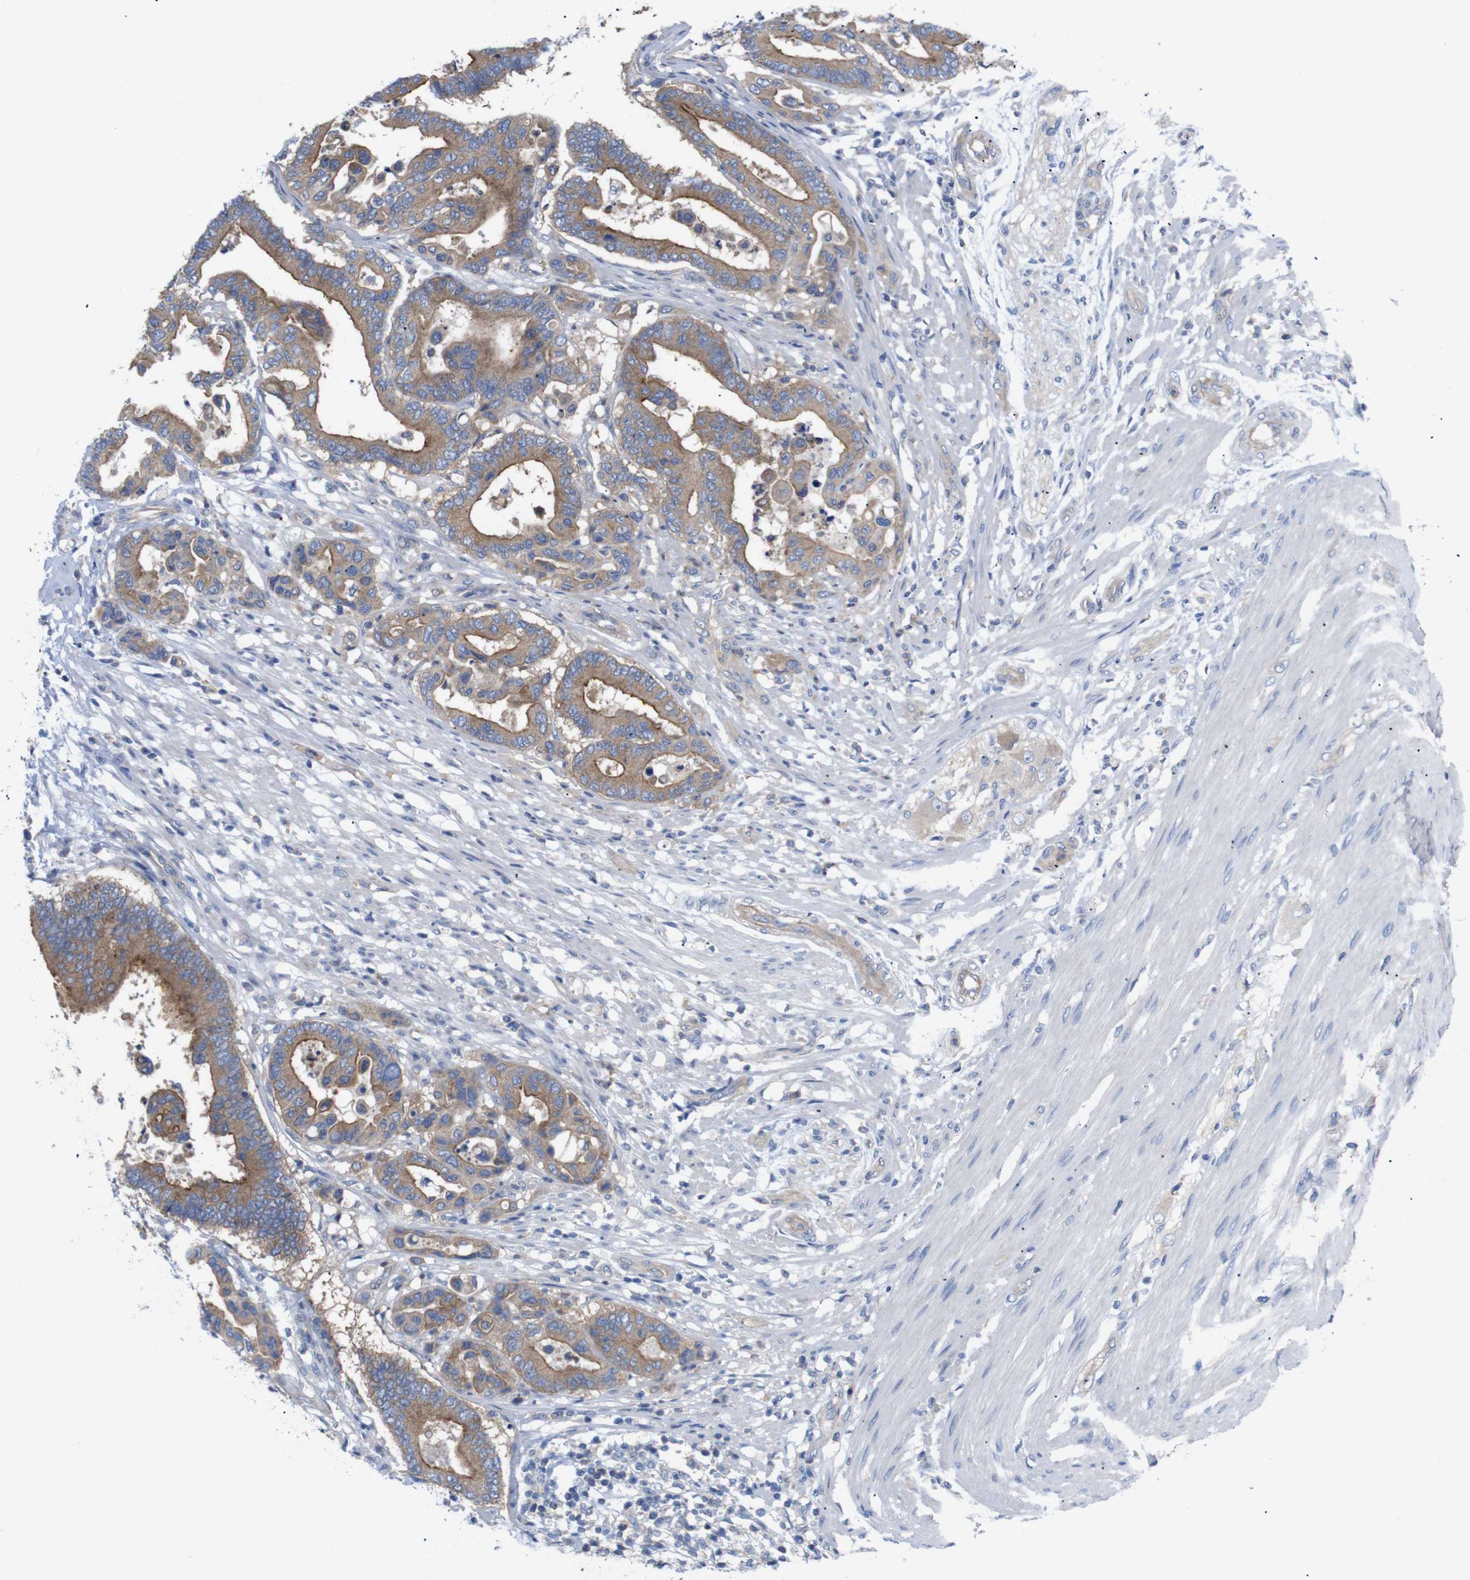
{"staining": {"intensity": "moderate", "quantity": ">75%", "location": "cytoplasmic/membranous"}, "tissue": "colorectal cancer", "cell_type": "Tumor cells", "image_type": "cancer", "snomed": [{"axis": "morphology", "description": "Normal tissue, NOS"}, {"axis": "morphology", "description": "Adenocarcinoma, NOS"}, {"axis": "topography", "description": "Colon"}], "caption": "A high-resolution photomicrograph shows IHC staining of colorectal cancer (adenocarcinoma), which reveals moderate cytoplasmic/membranous staining in about >75% of tumor cells.", "gene": "USH1C", "patient": {"sex": "male", "age": 82}}